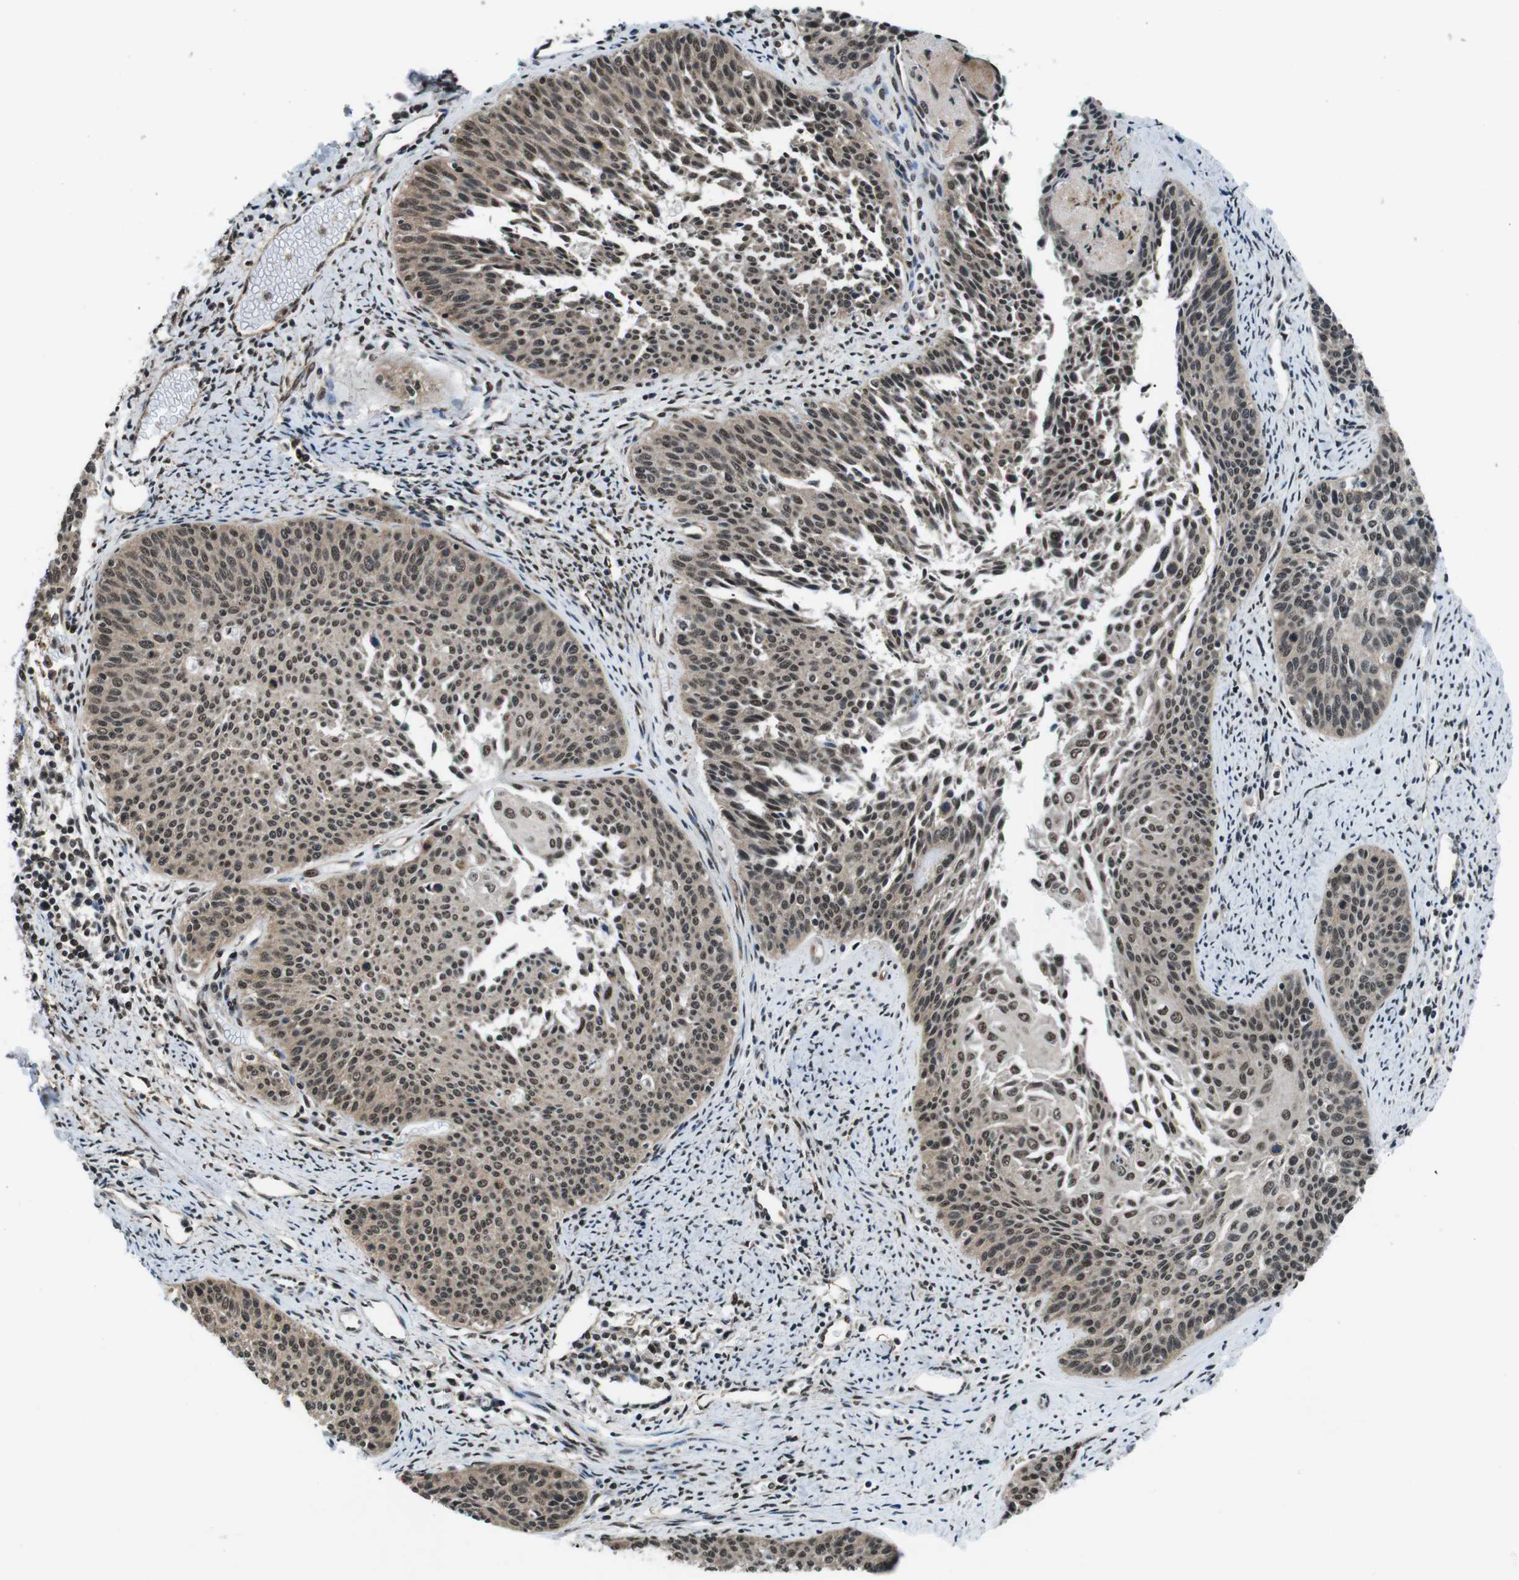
{"staining": {"intensity": "weak", "quantity": ">75%", "location": "cytoplasmic/membranous,nuclear"}, "tissue": "cervical cancer", "cell_type": "Tumor cells", "image_type": "cancer", "snomed": [{"axis": "morphology", "description": "Squamous cell carcinoma, NOS"}, {"axis": "topography", "description": "Cervix"}], "caption": "This photomicrograph shows immunohistochemistry staining of human cervical cancer (squamous cell carcinoma), with low weak cytoplasmic/membranous and nuclear staining in approximately >75% of tumor cells.", "gene": "NR4A2", "patient": {"sex": "female", "age": 55}}